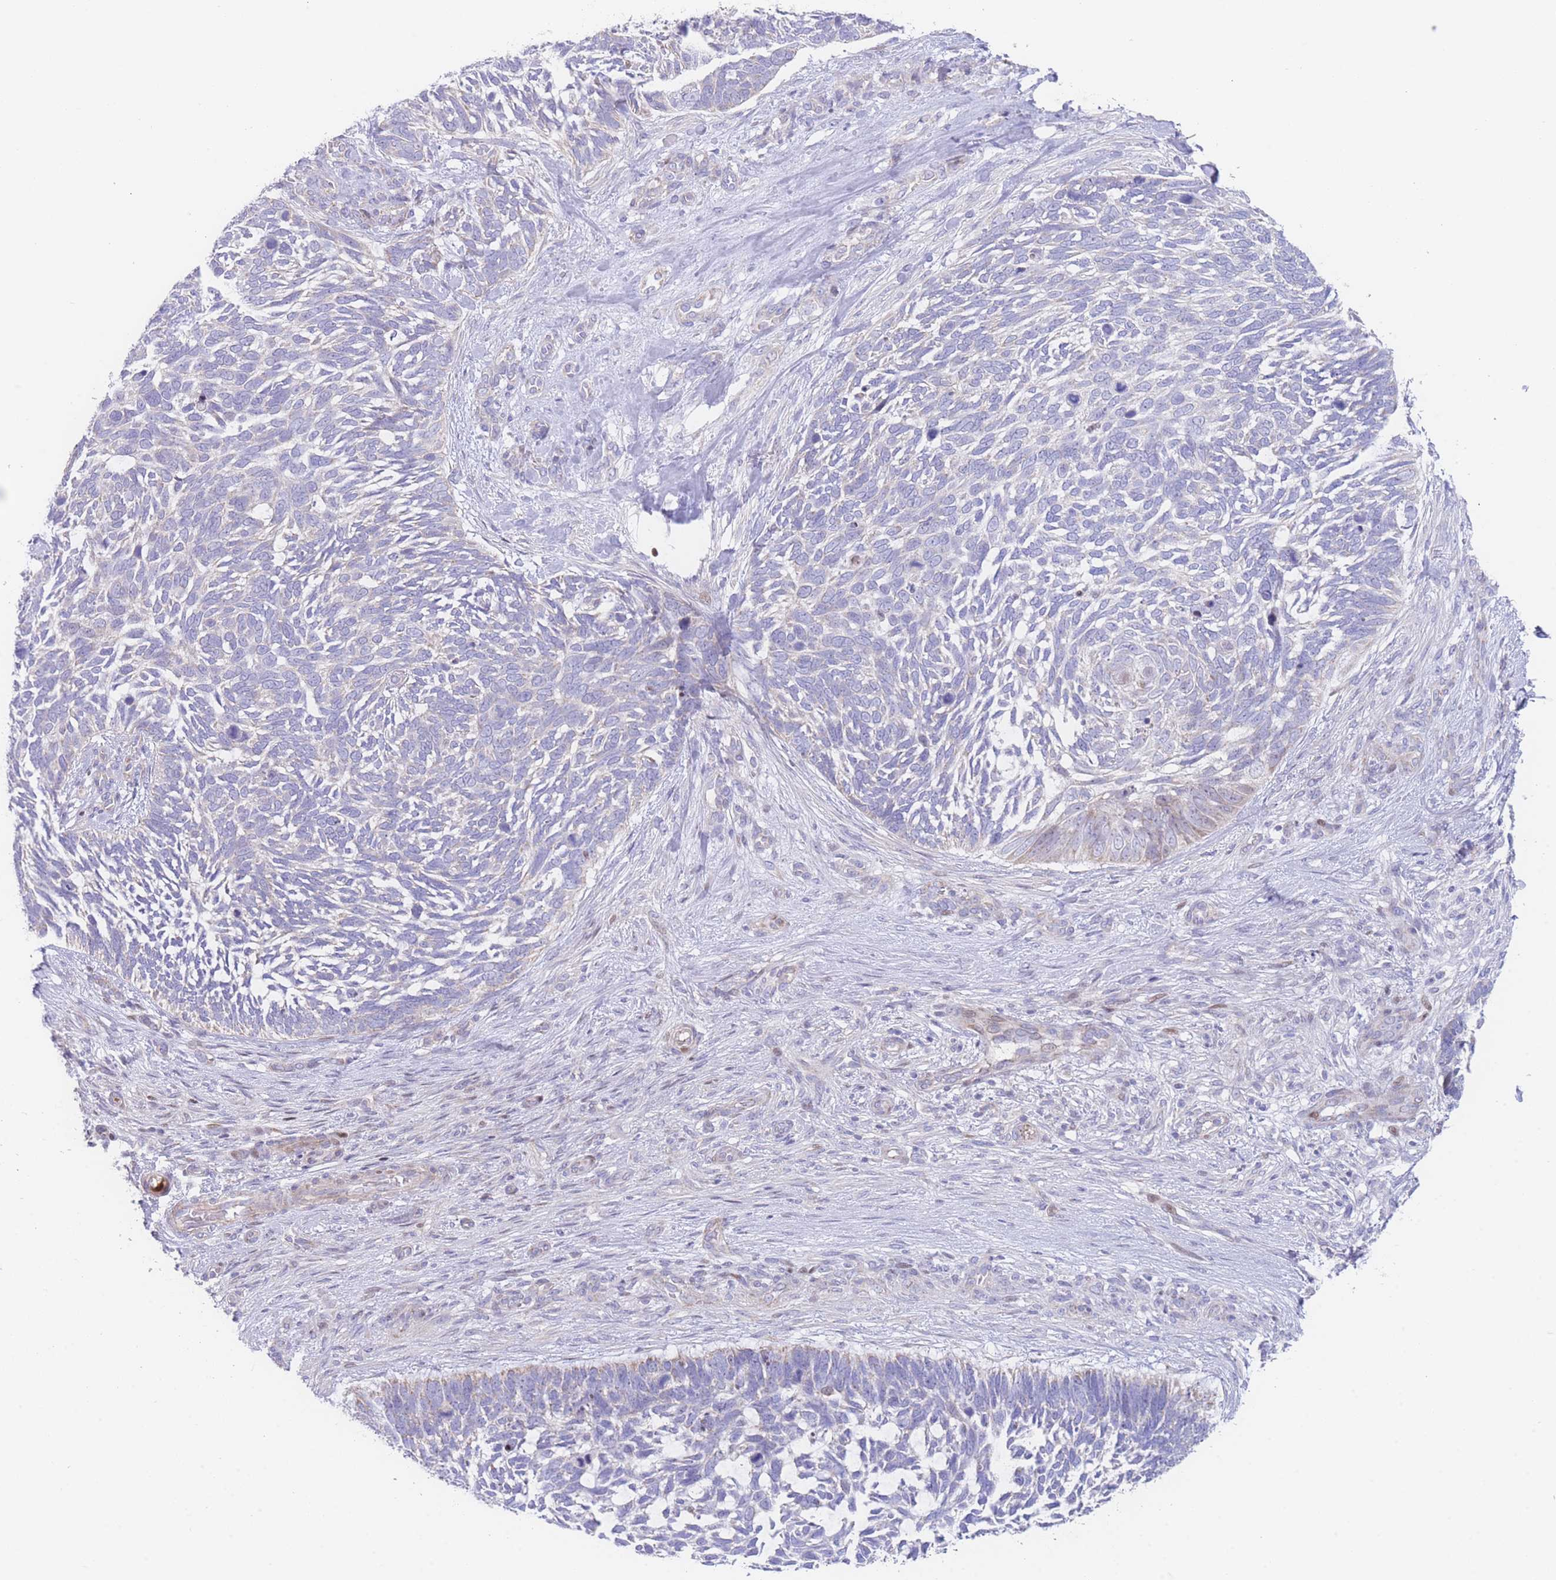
{"staining": {"intensity": "negative", "quantity": "none", "location": "none"}, "tissue": "skin cancer", "cell_type": "Tumor cells", "image_type": "cancer", "snomed": [{"axis": "morphology", "description": "Basal cell carcinoma"}, {"axis": "topography", "description": "Skin"}], "caption": "Skin cancer was stained to show a protein in brown. There is no significant positivity in tumor cells.", "gene": "GPAM", "patient": {"sex": "male", "age": 88}}